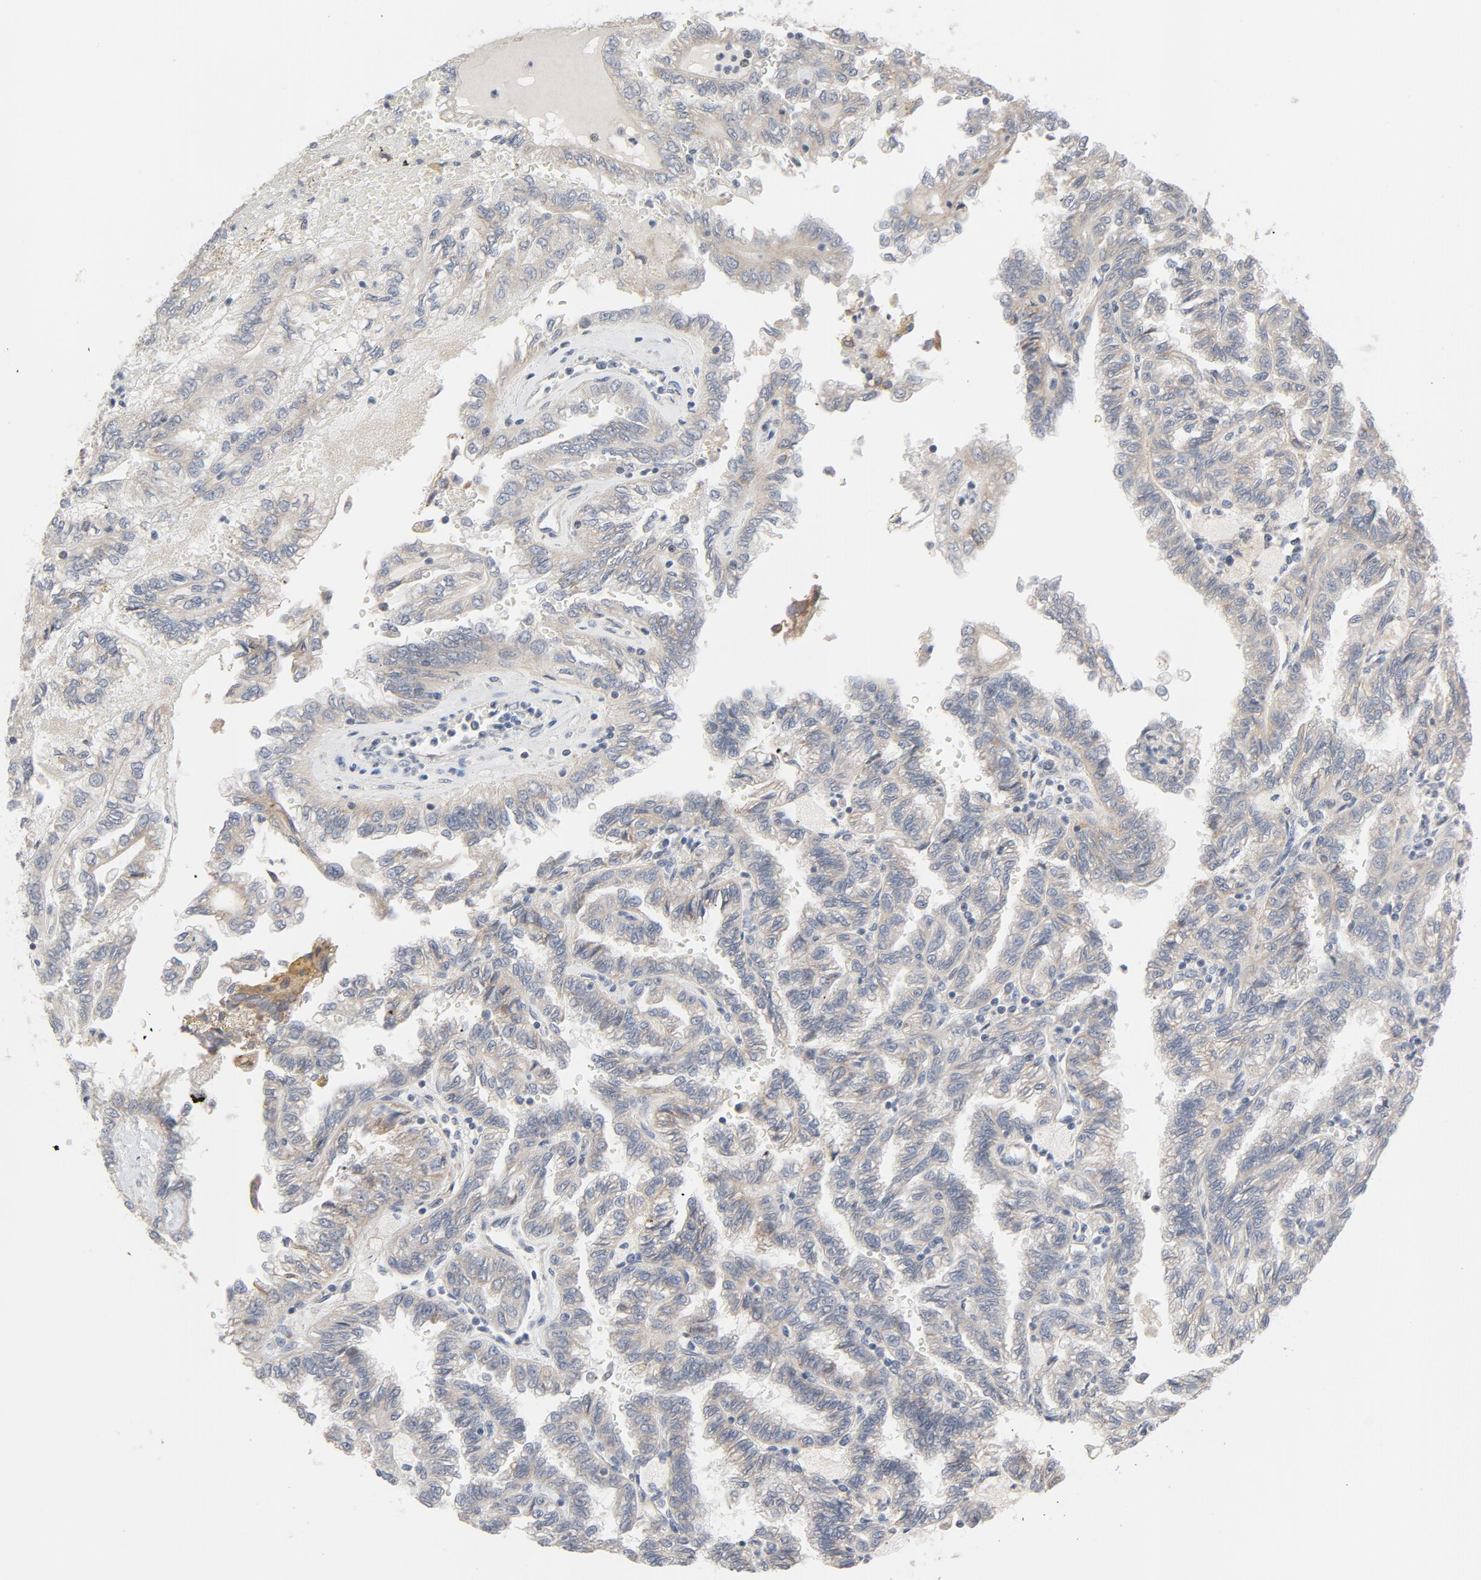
{"staining": {"intensity": "weak", "quantity": "25%-75%", "location": "cytoplasmic/membranous"}, "tissue": "renal cancer", "cell_type": "Tumor cells", "image_type": "cancer", "snomed": [{"axis": "morphology", "description": "Inflammation, NOS"}, {"axis": "morphology", "description": "Adenocarcinoma, NOS"}, {"axis": "topography", "description": "Kidney"}], "caption": "Weak cytoplasmic/membranous expression for a protein is present in about 25%-75% of tumor cells of adenocarcinoma (renal) using IHC.", "gene": "TRIOBP", "patient": {"sex": "male", "age": 68}}